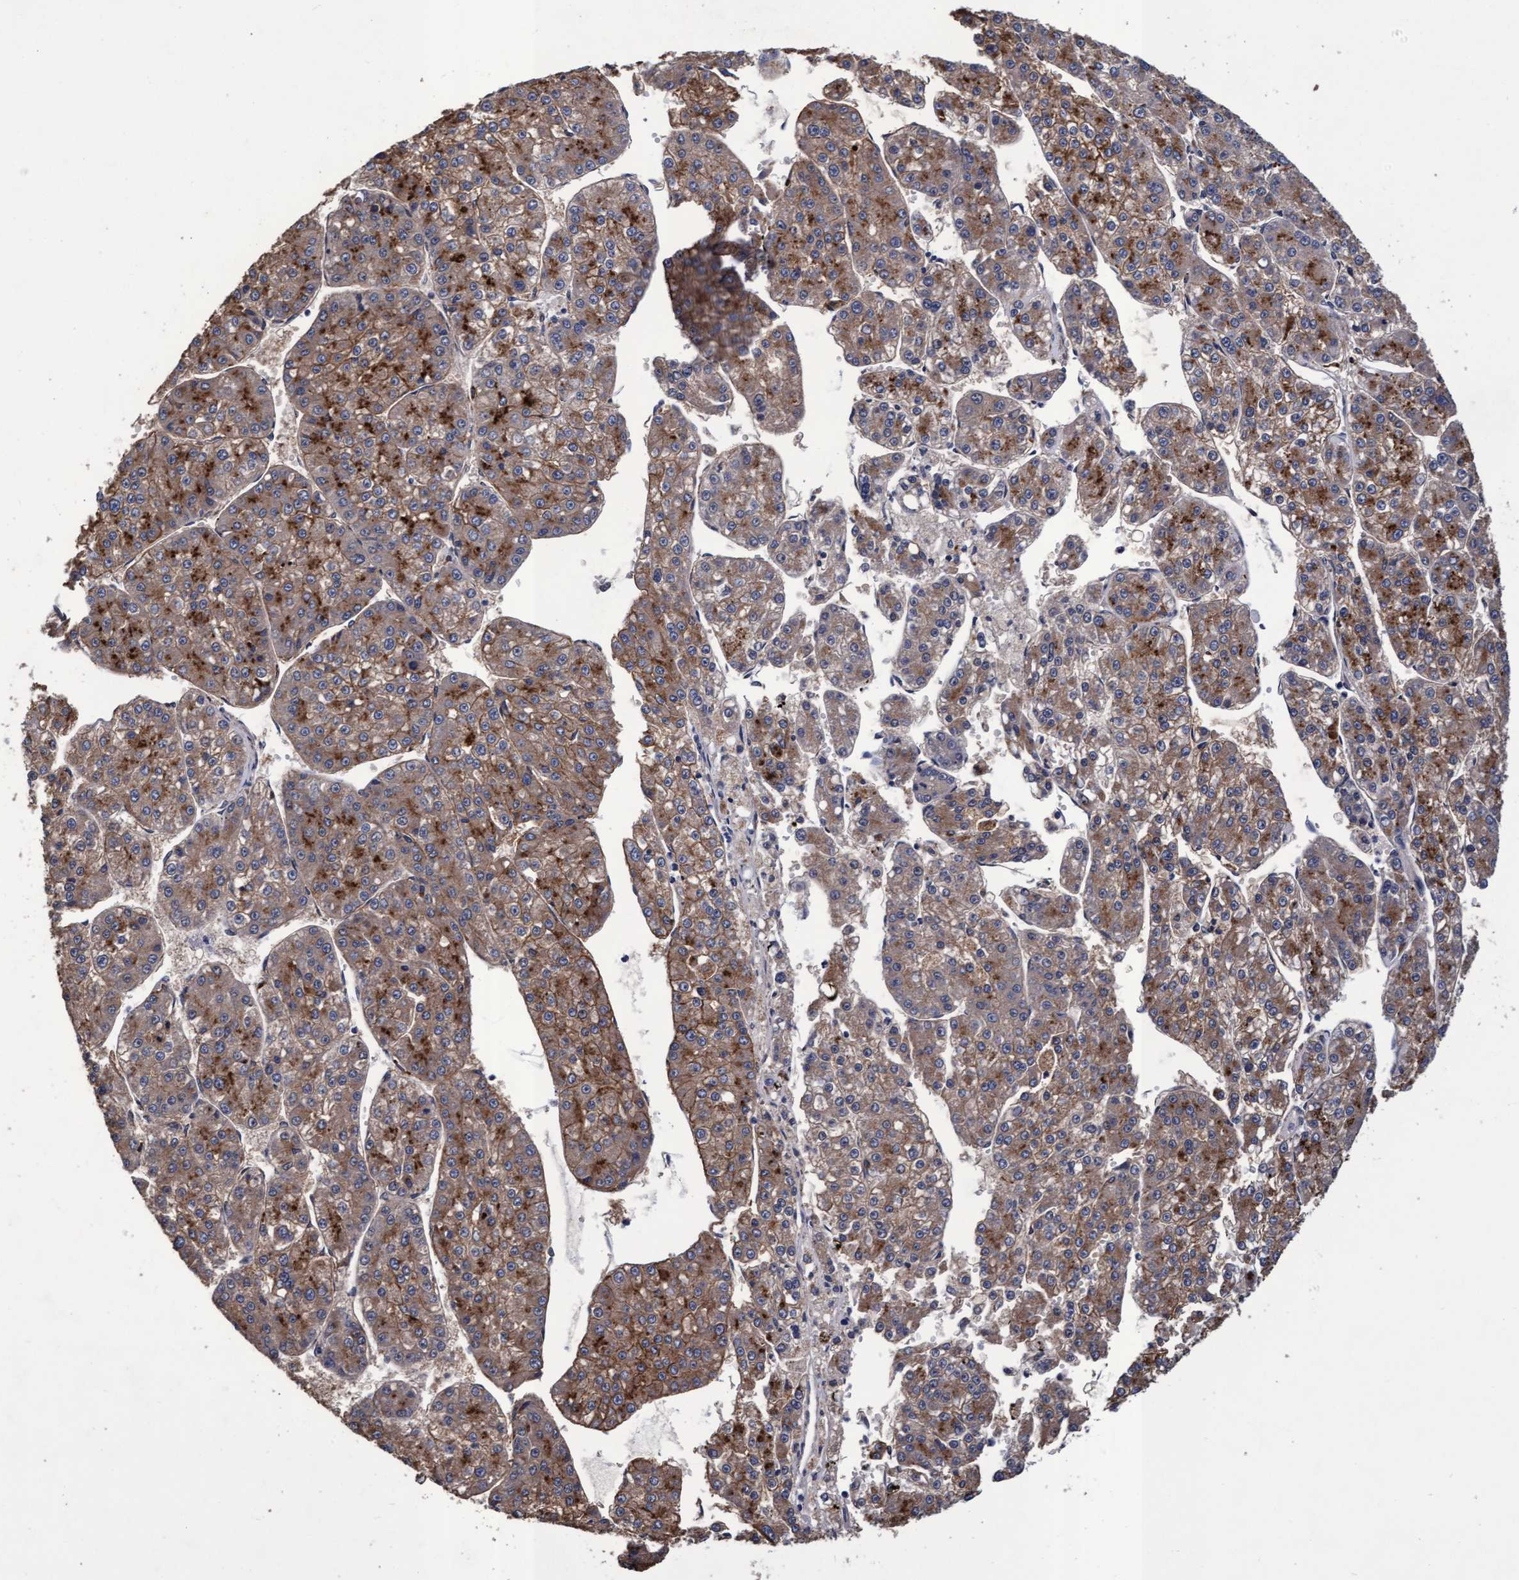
{"staining": {"intensity": "moderate", "quantity": ">75%", "location": "cytoplasmic/membranous"}, "tissue": "liver cancer", "cell_type": "Tumor cells", "image_type": "cancer", "snomed": [{"axis": "morphology", "description": "Carcinoma, Hepatocellular, NOS"}, {"axis": "topography", "description": "Liver"}], "caption": "Protein expression by immunohistochemistry (IHC) shows moderate cytoplasmic/membranous positivity in about >75% of tumor cells in liver cancer (hepatocellular carcinoma). Nuclei are stained in blue.", "gene": "CPQ", "patient": {"sex": "female", "age": 73}}